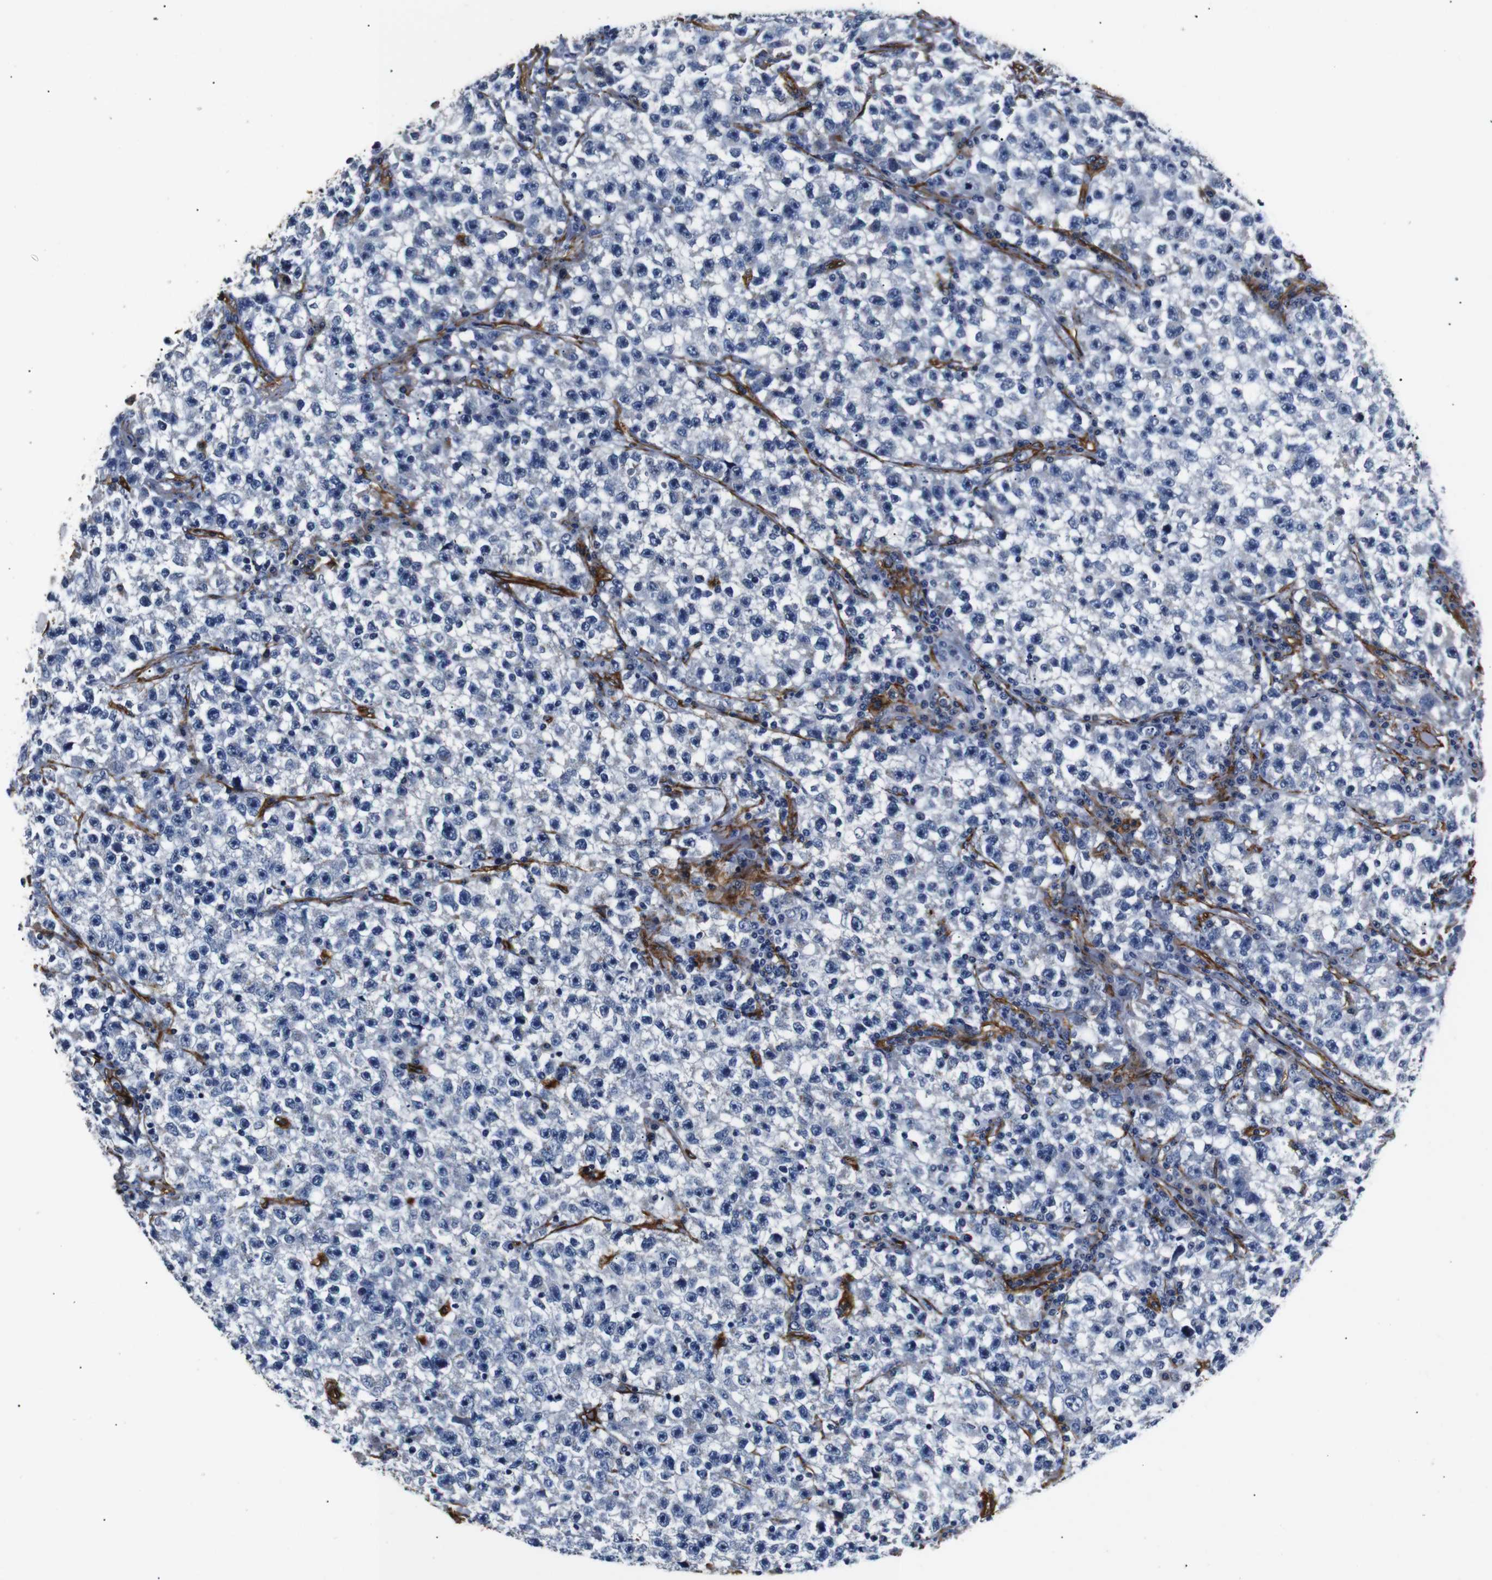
{"staining": {"intensity": "negative", "quantity": "none", "location": "none"}, "tissue": "testis cancer", "cell_type": "Tumor cells", "image_type": "cancer", "snomed": [{"axis": "morphology", "description": "Seminoma, NOS"}, {"axis": "topography", "description": "Testis"}], "caption": "There is no significant expression in tumor cells of testis cancer. (DAB IHC, high magnification).", "gene": "CAV2", "patient": {"sex": "male", "age": 22}}